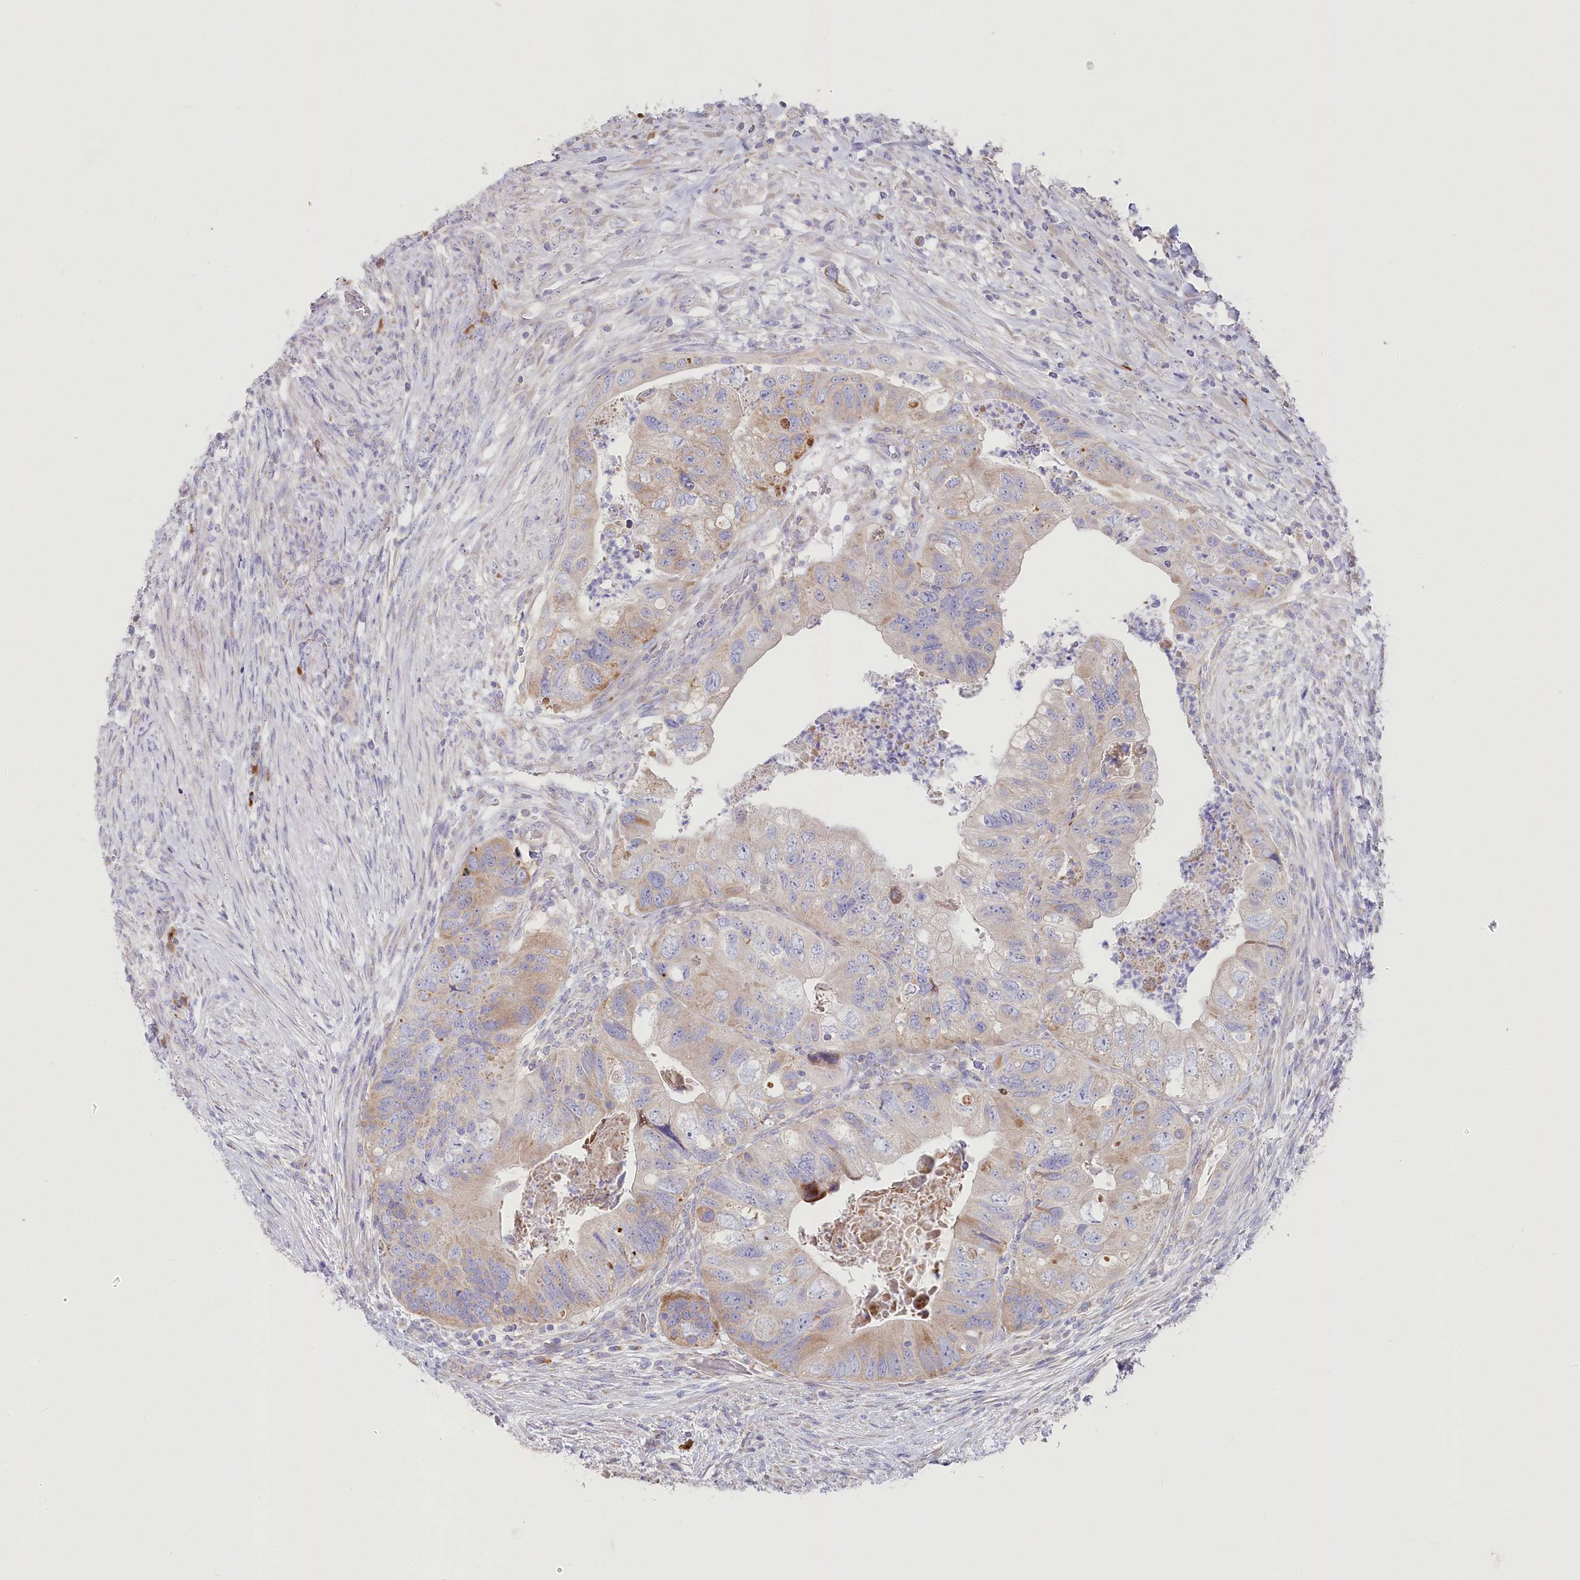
{"staining": {"intensity": "weak", "quantity": ">75%", "location": "cytoplasmic/membranous"}, "tissue": "colorectal cancer", "cell_type": "Tumor cells", "image_type": "cancer", "snomed": [{"axis": "morphology", "description": "Adenocarcinoma, NOS"}, {"axis": "topography", "description": "Rectum"}], "caption": "Immunohistochemistry (IHC) (DAB) staining of colorectal adenocarcinoma shows weak cytoplasmic/membranous protein expression in about >75% of tumor cells.", "gene": "POGLUT1", "patient": {"sex": "male", "age": 63}}